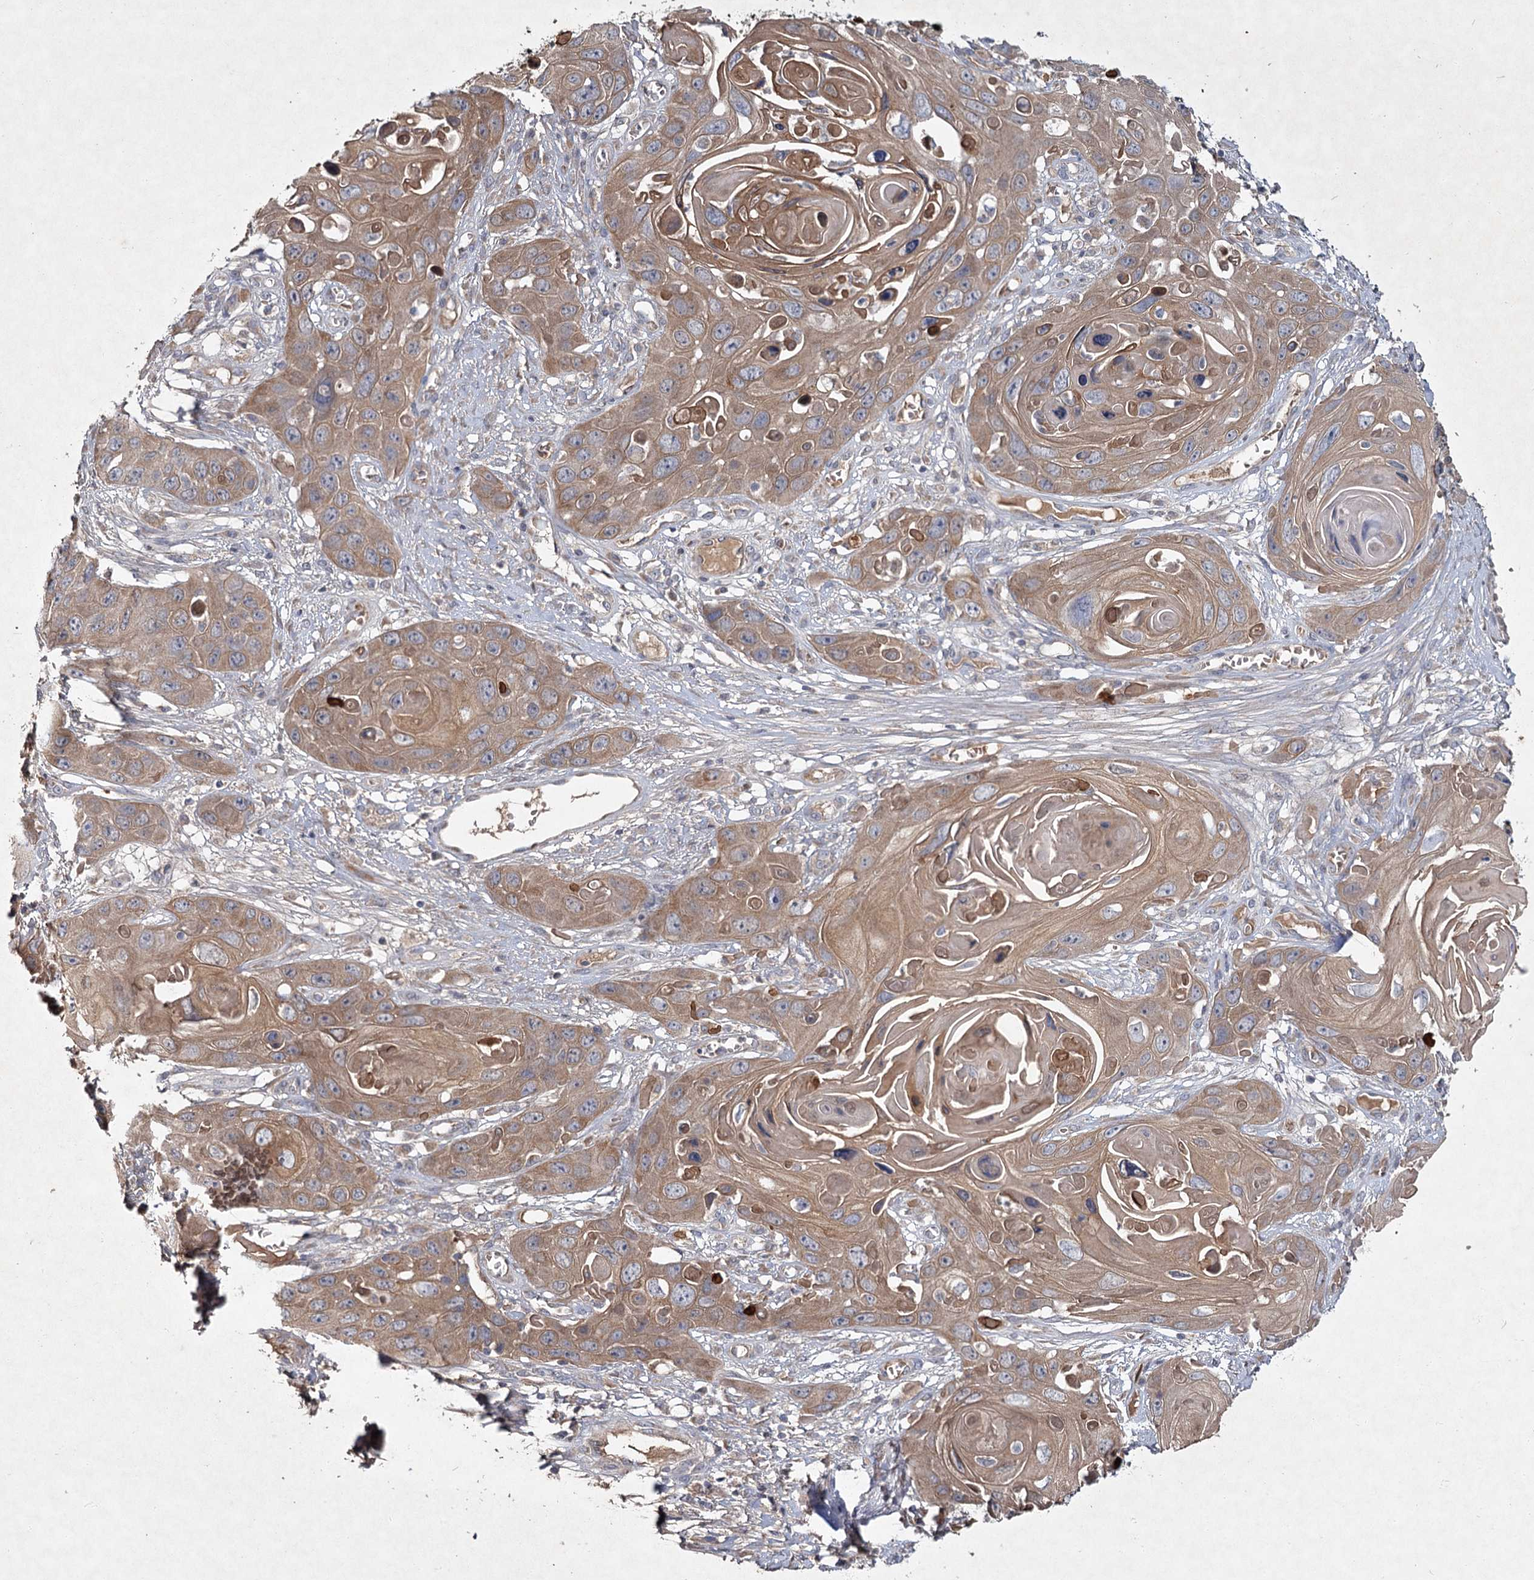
{"staining": {"intensity": "moderate", "quantity": ">75%", "location": "cytoplasmic/membranous"}, "tissue": "skin cancer", "cell_type": "Tumor cells", "image_type": "cancer", "snomed": [{"axis": "morphology", "description": "Squamous cell carcinoma, NOS"}, {"axis": "topography", "description": "Skin"}], "caption": "A brown stain labels moderate cytoplasmic/membranous positivity of a protein in skin cancer (squamous cell carcinoma) tumor cells.", "gene": "MFN1", "patient": {"sex": "male", "age": 55}}